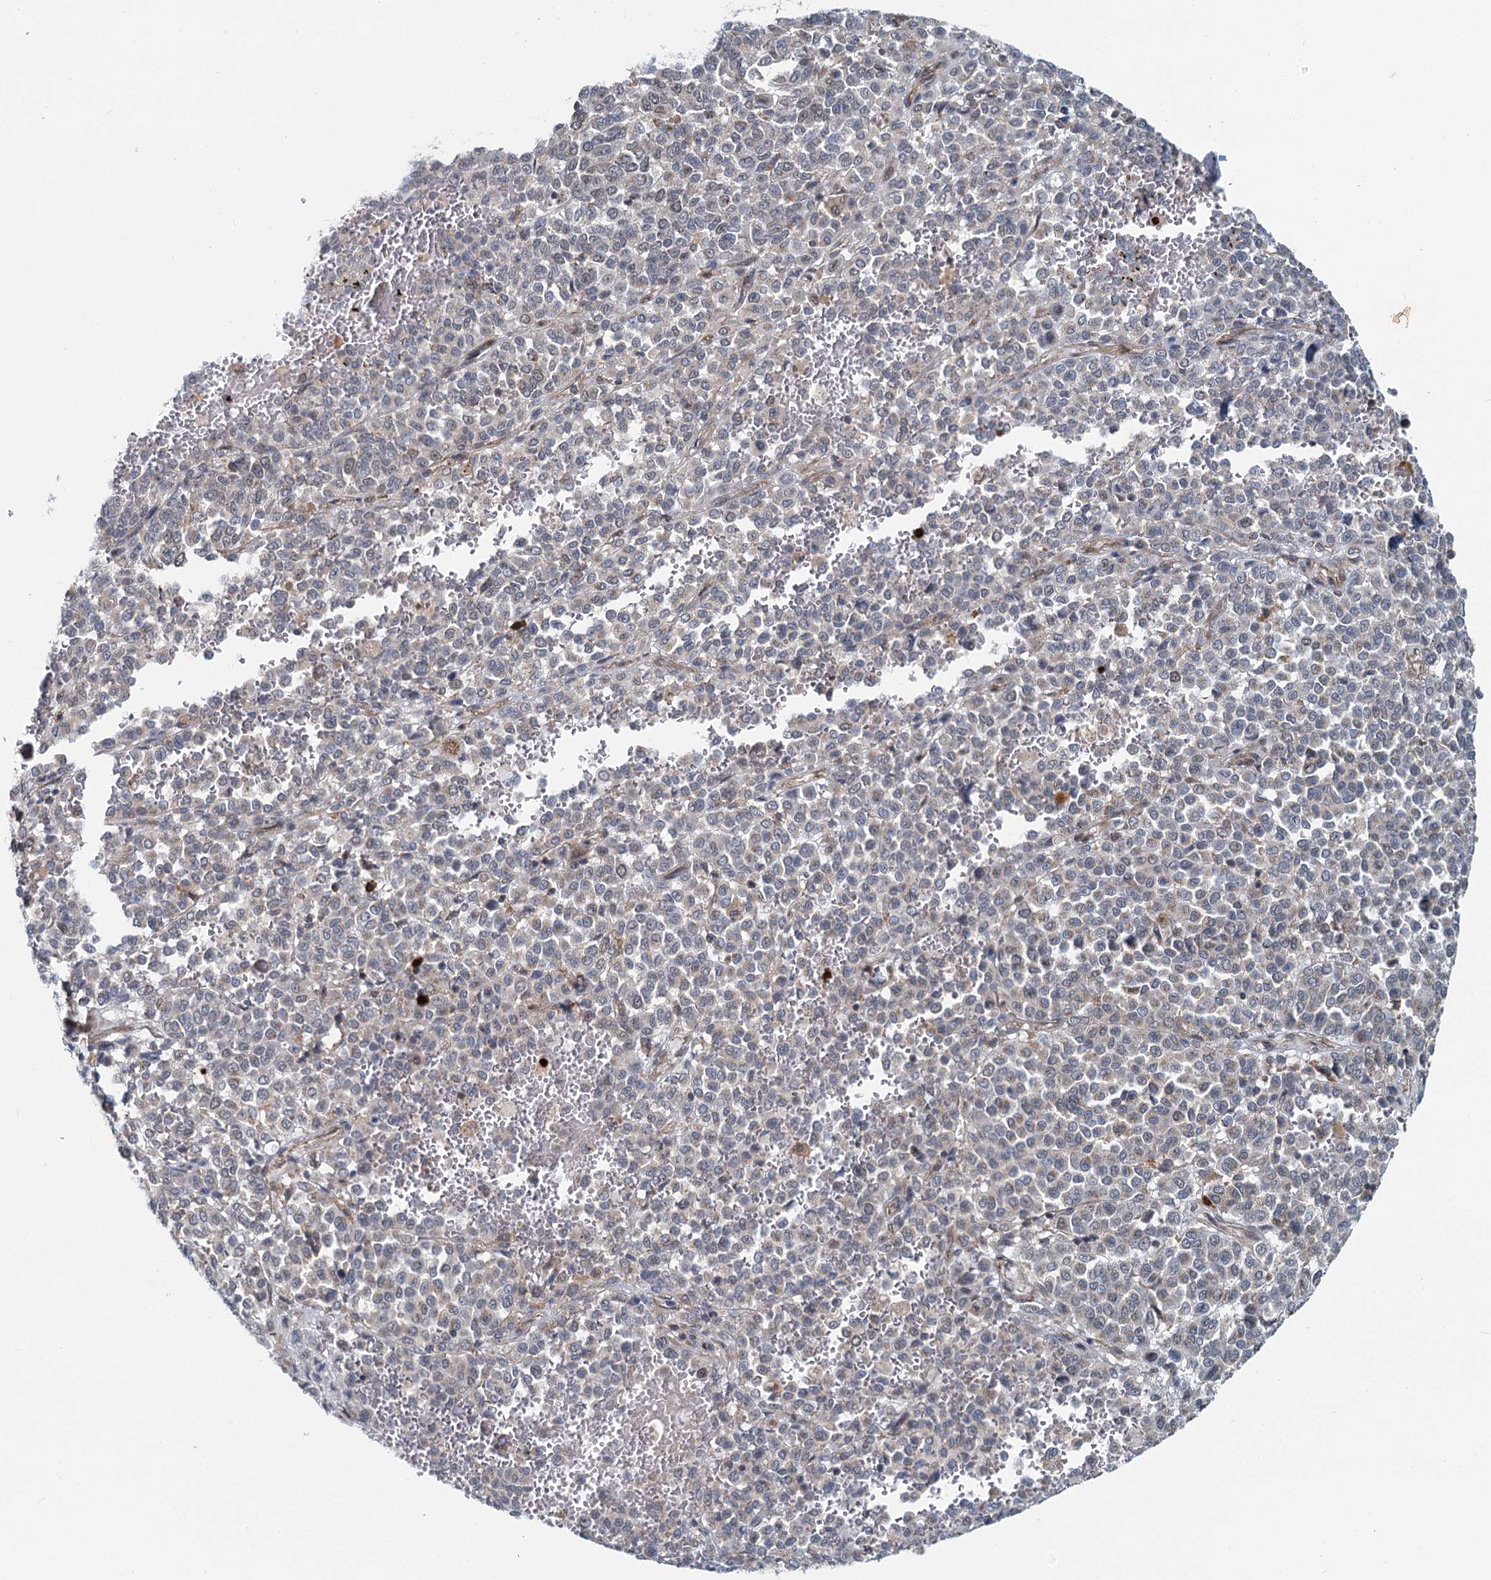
{"staining": {"intensity": "weak", "quantity": "<25%", "location": "cytoplasmic/membranous"}, "tissue": "melanoma", "cell_type": "Tumor cells", "image_type": "cancer", "snomed": [{"axis": "morphology", "description": "Malignant melanoma, Metastatic site"}, {"axis": "topography", "description": "Pancreas"}], "caption": "Tumor cells show no significant positivity in melanoma. (Stains: DAB (3,3'-diaminobenzidine) immunohistochemistry with hematoxylin counter stain, Microscopy: brightfield microscopy at high magnification).", "gene": "ADCY2", "patient": {"sex": "female", "age": 30}}